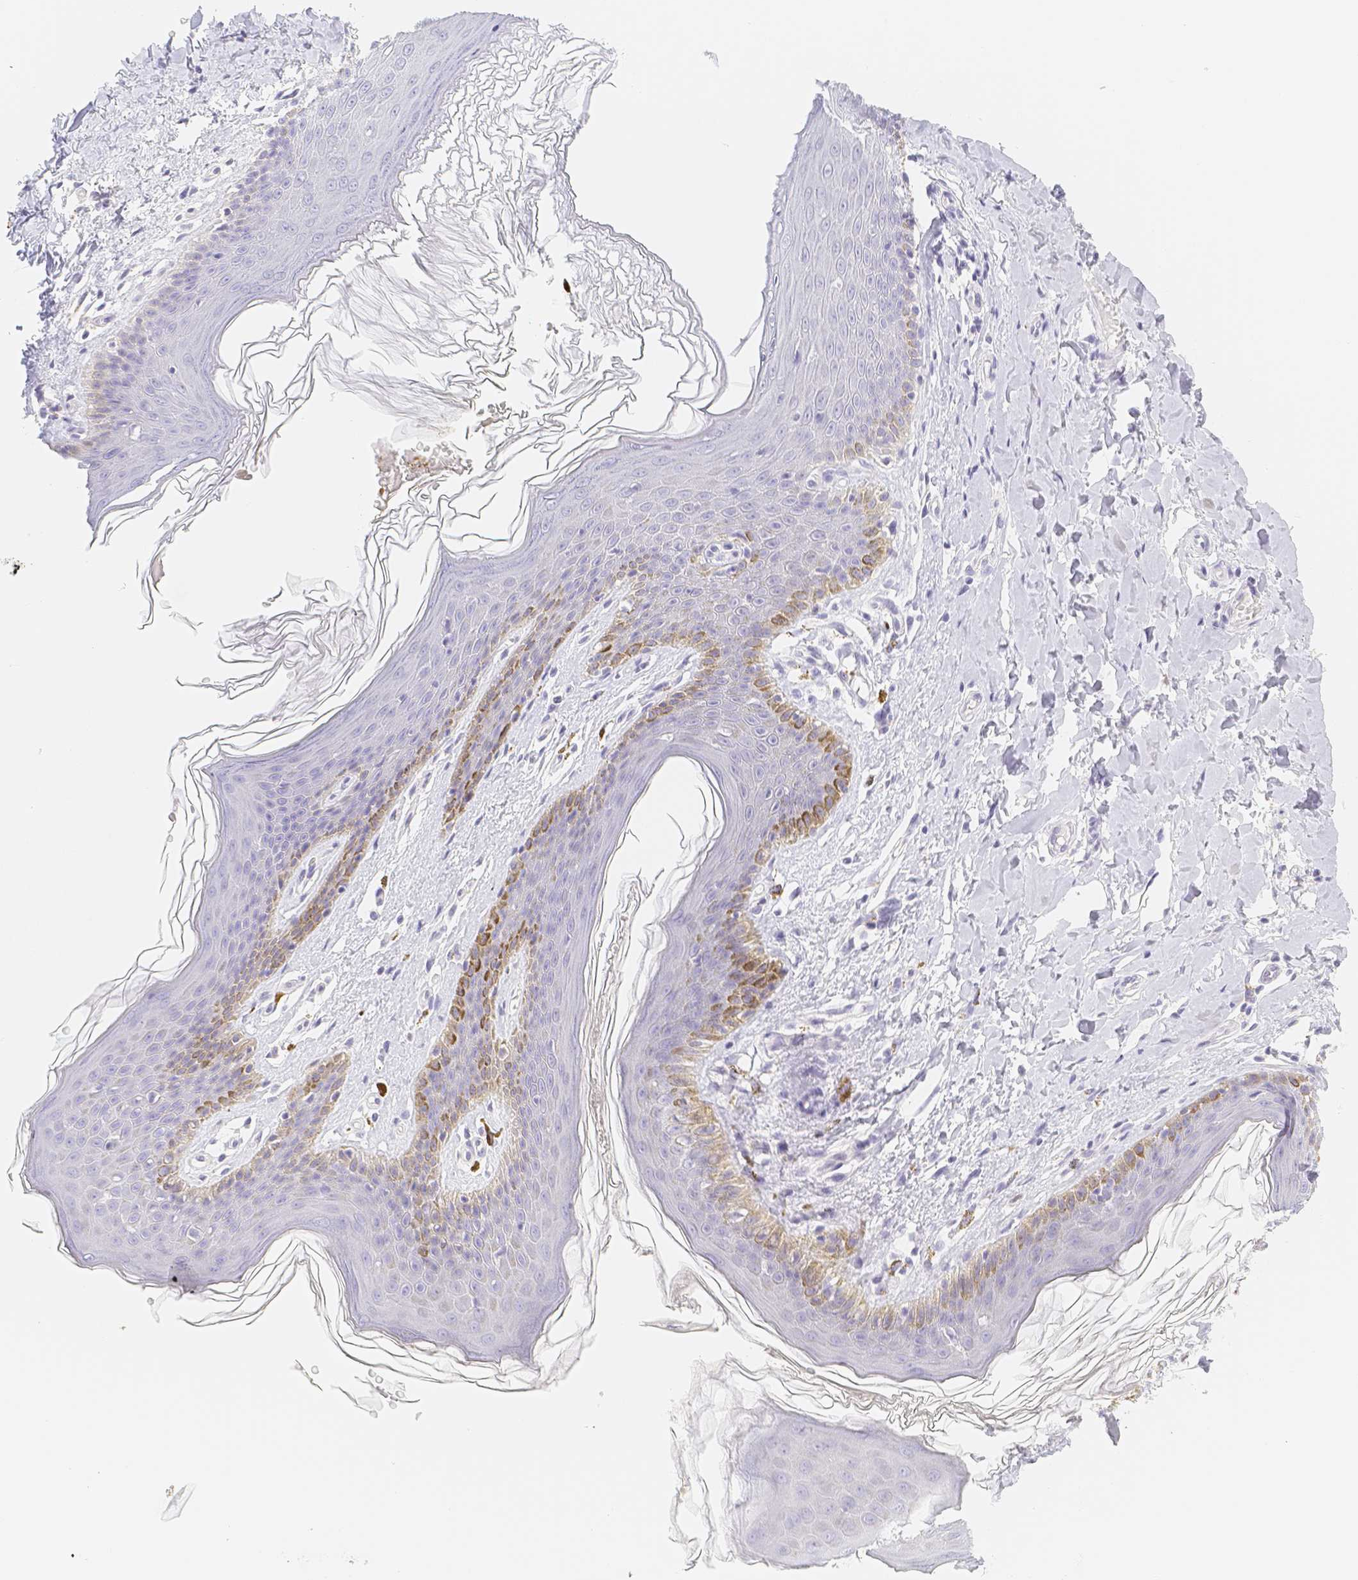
{"staining": {"intensity": "moderate", "quantity": "<25%", "location": "cytoplasmic/membranous"}, "tissue": "skin", "cell_type": "Epidermal cells", "image_type": "normal", "snomed": [{"axis": "morphology", "description": "Normal tissue, NOS"}, {"axis": "topography", "description": "Vulva"}], "caption": "This photomicrograph demonstrates benign skin stained with immunohistochemistry (IHC) to label a protein in brown. The cytoplasmic/membranous of epidermal cells show moderate positivity for the protein. Nuclei are counter-stained blue.", "gene": "PADI4", "patient": {"sex": "female", "age": 66}}